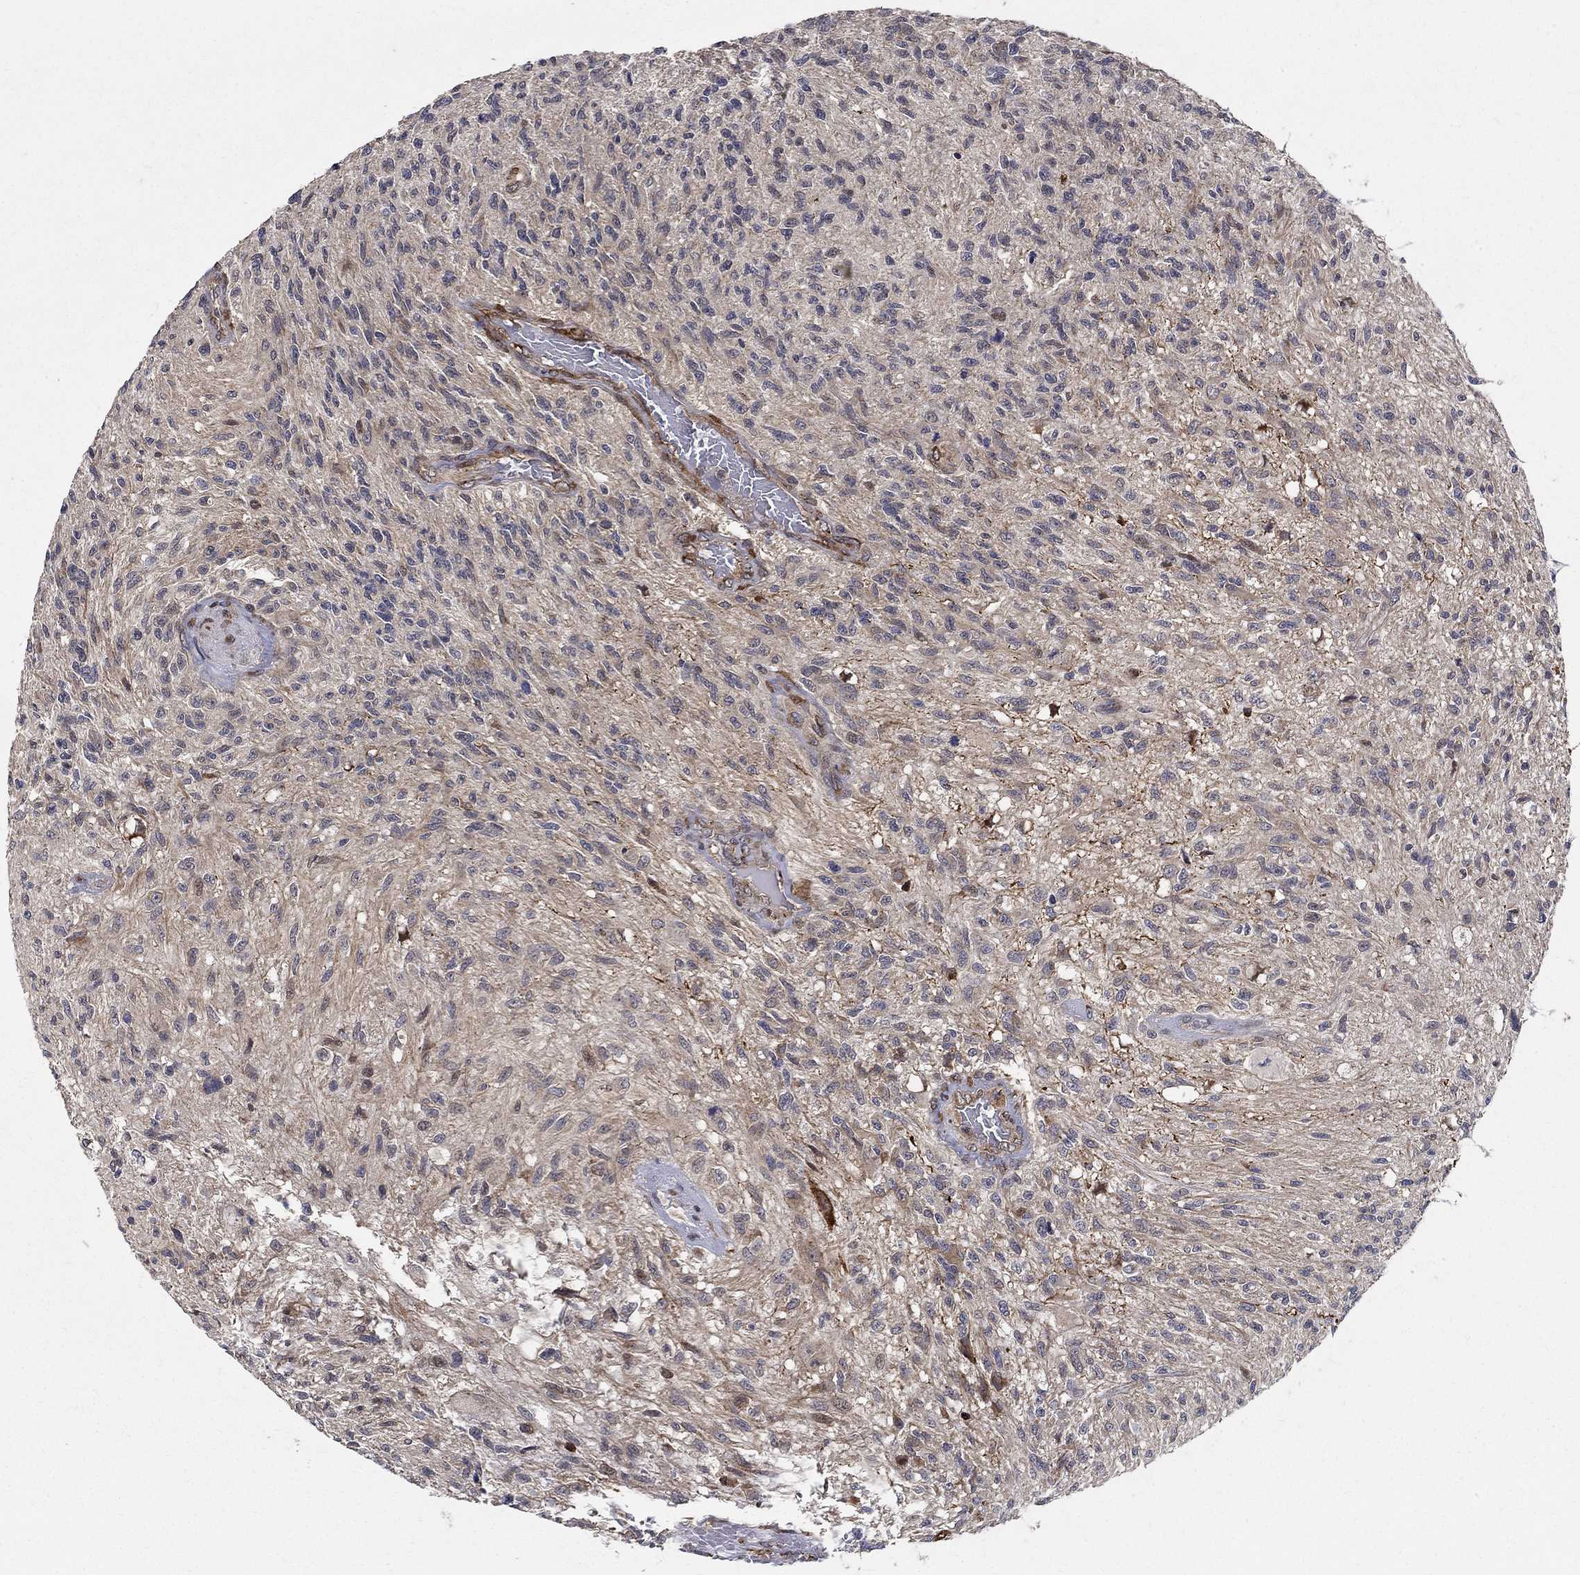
{"staining": {"intensity": "negative", "quantity": "none", "location": "none"}, "tissue": "glioma", "cell_type": "Tumor cells", "image_type": "cancer", "snomed": [{"axis": "morphology", "description": "Glioma, malignant, High grade"}, {"axis": "topography", "description": "Brain"}], "caption": "A high-resolution photomicrograph shows IHC staining of malignant high-grade glioma, which demonstrates no significant expression in tumor cells.", "gene": "ZNF594", "patient": {"sex": "male", "age": 56}}